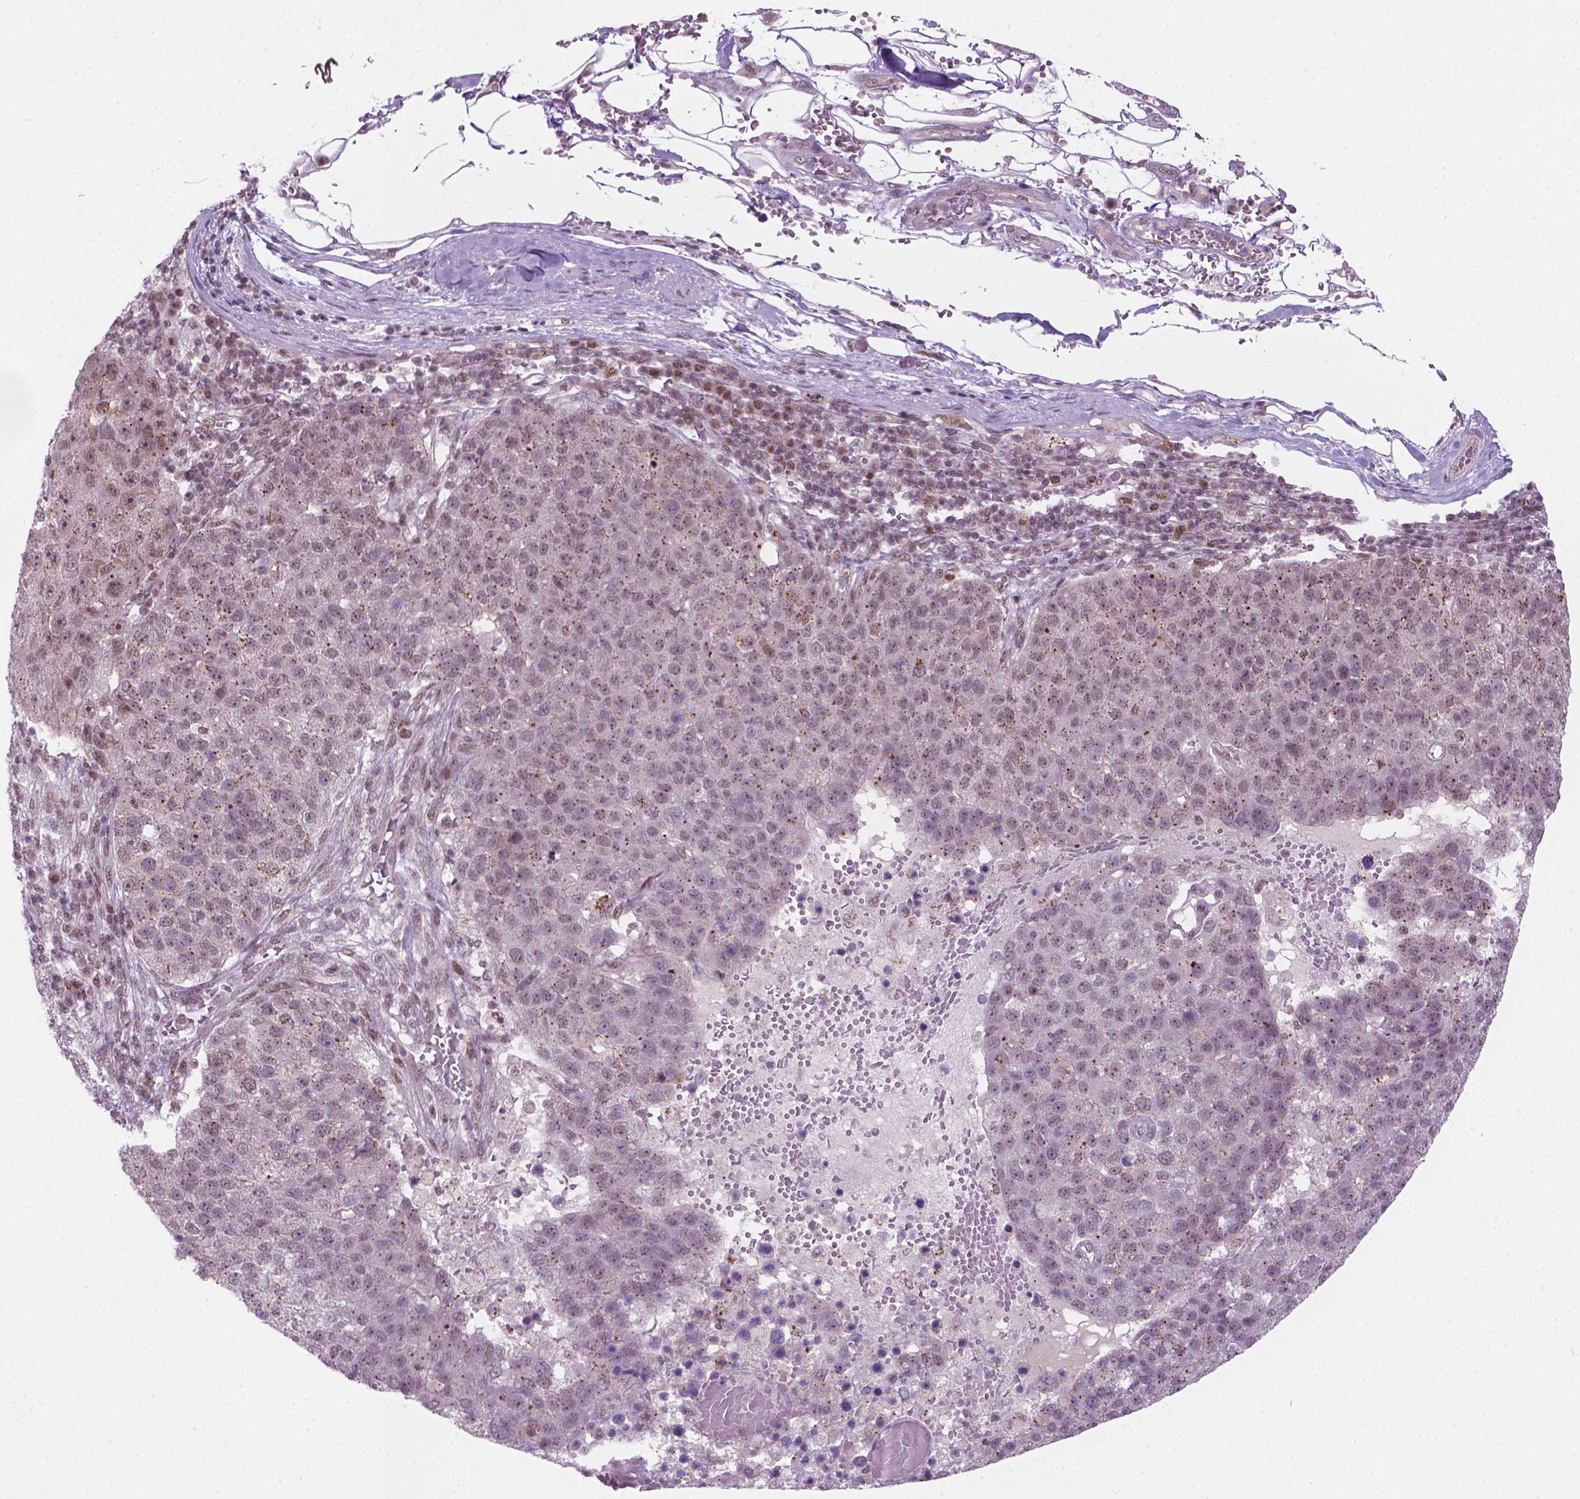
{"staining": {"intensity": "weak", "quantity": ">75%", "location": "cytoplasmic/membranous,nuclear"}, "tissue": "pancreatic cancer", "cell_type": "Tumor cells", "image_type": "cancer", "snomed": [{"axis": "morphology", "description": "Adenocarcinoma, NOS"}, {"axis": "topography", "description": "Pancreas"}], "caption": "Human pancreatic cancer (adenocarcinoma) stained for a protein (brown) demonstrates weak cytoplasmic/membranous and nuclear positive expression in approximately >75% of tumor cells.", "gene": "PHAX", "patient": {"sex": "female", "age": 61}}